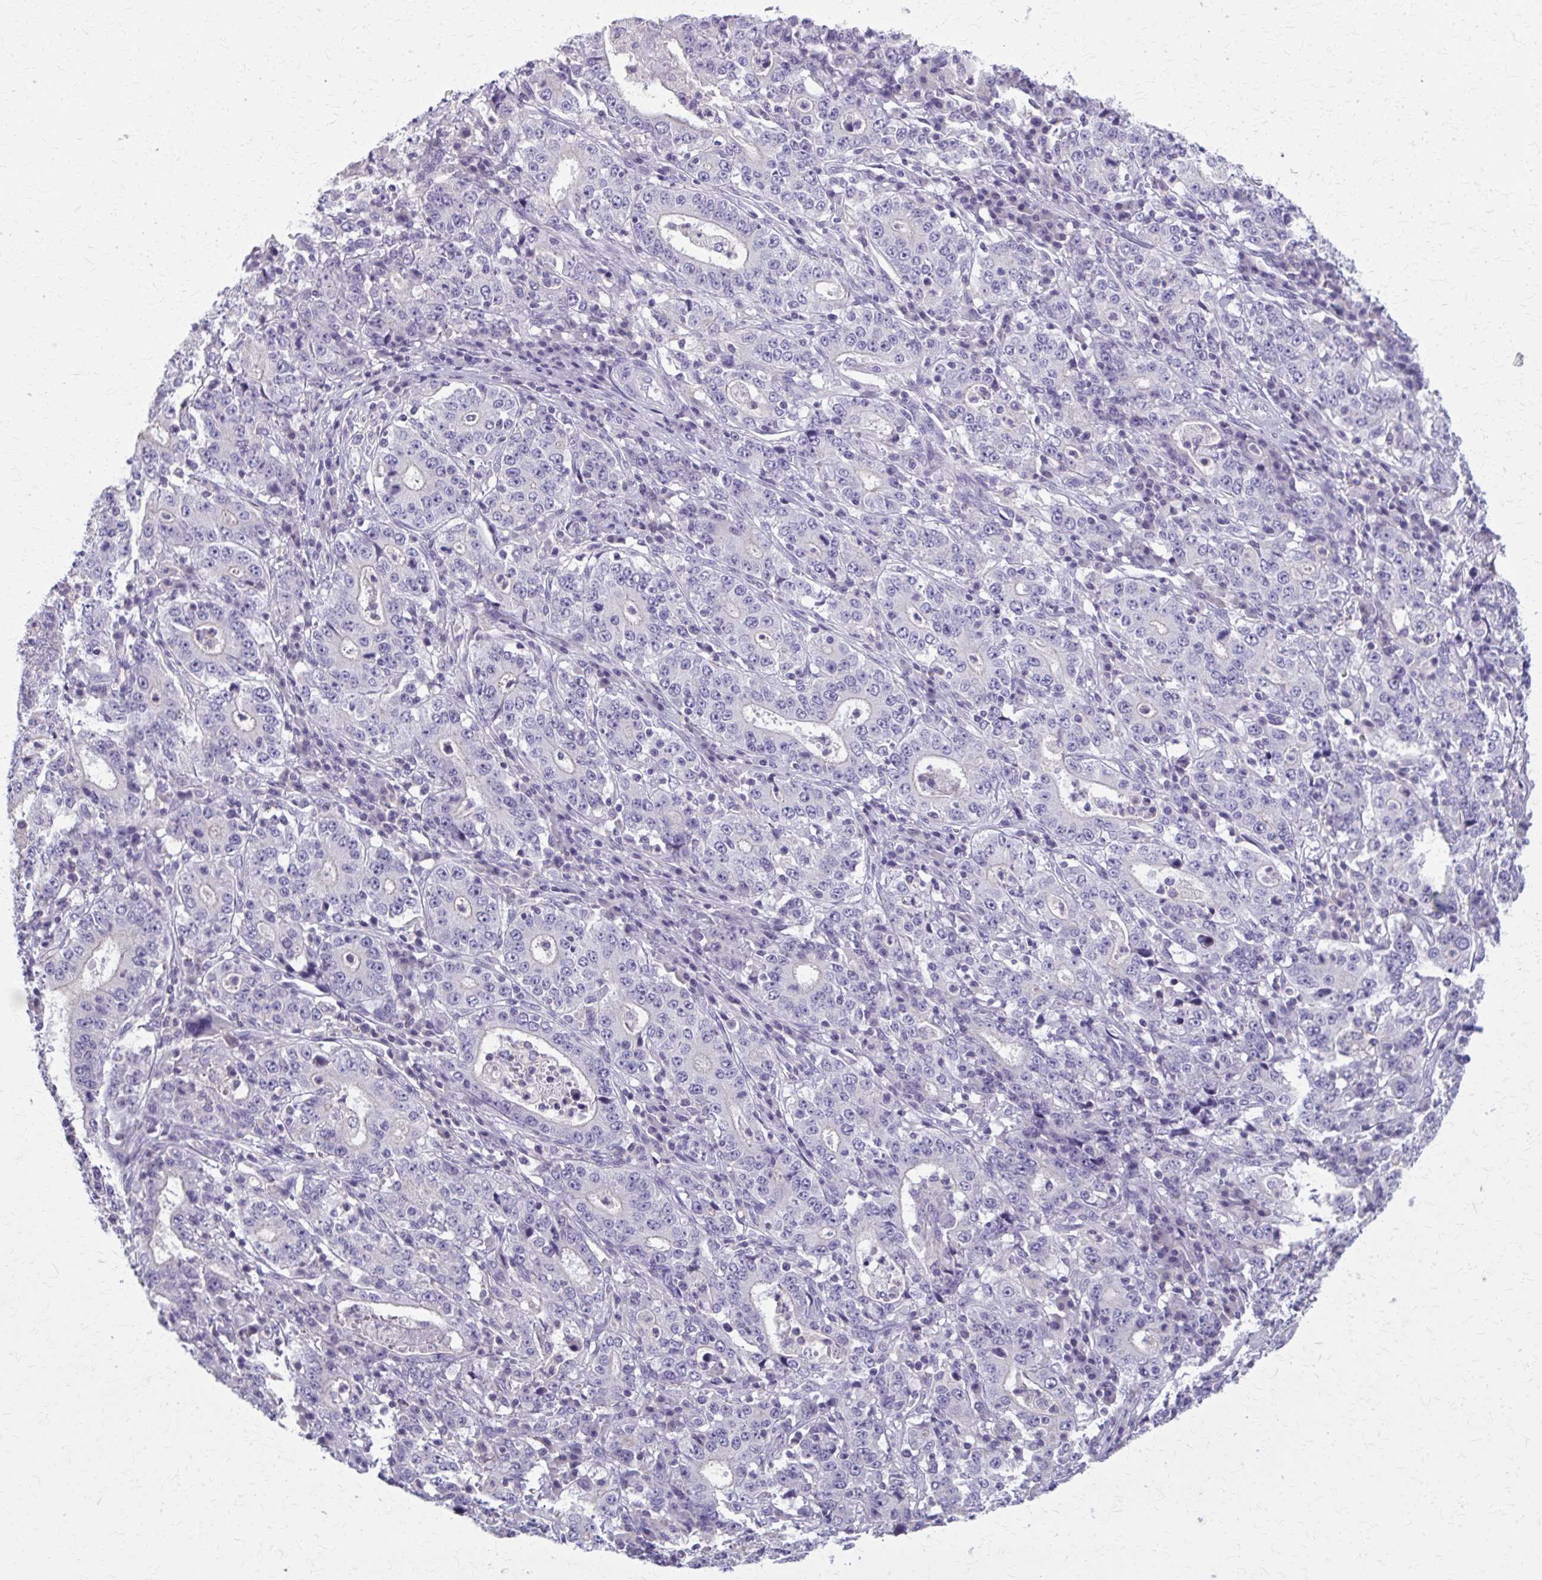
{"staining": {"intensity": "negative", "quantity": "none", "location": "none"}, "tissue": "stomach cancer", "cell_type": "Tumor cells", "image_type": "cancer", "snomed": [{"axis": "morphology", "description": "Normal tissue, NOS"}, {"axis": "morphology", "description": "Adenocarcinoma, NOS"}, {"axis": "topography", "description": "Stomach, upper"}, {"axis": "topography", "description": "Stomach"}], "caption": "High power microscopy histopathology image of an immunohistochemistry (IHC) micrograph of stomach cancer (adenocarcinoma), revealing no significant staining in tumor cells.", "gene": "OR4A47", "patient": {"sex": "male", "age": 59}}